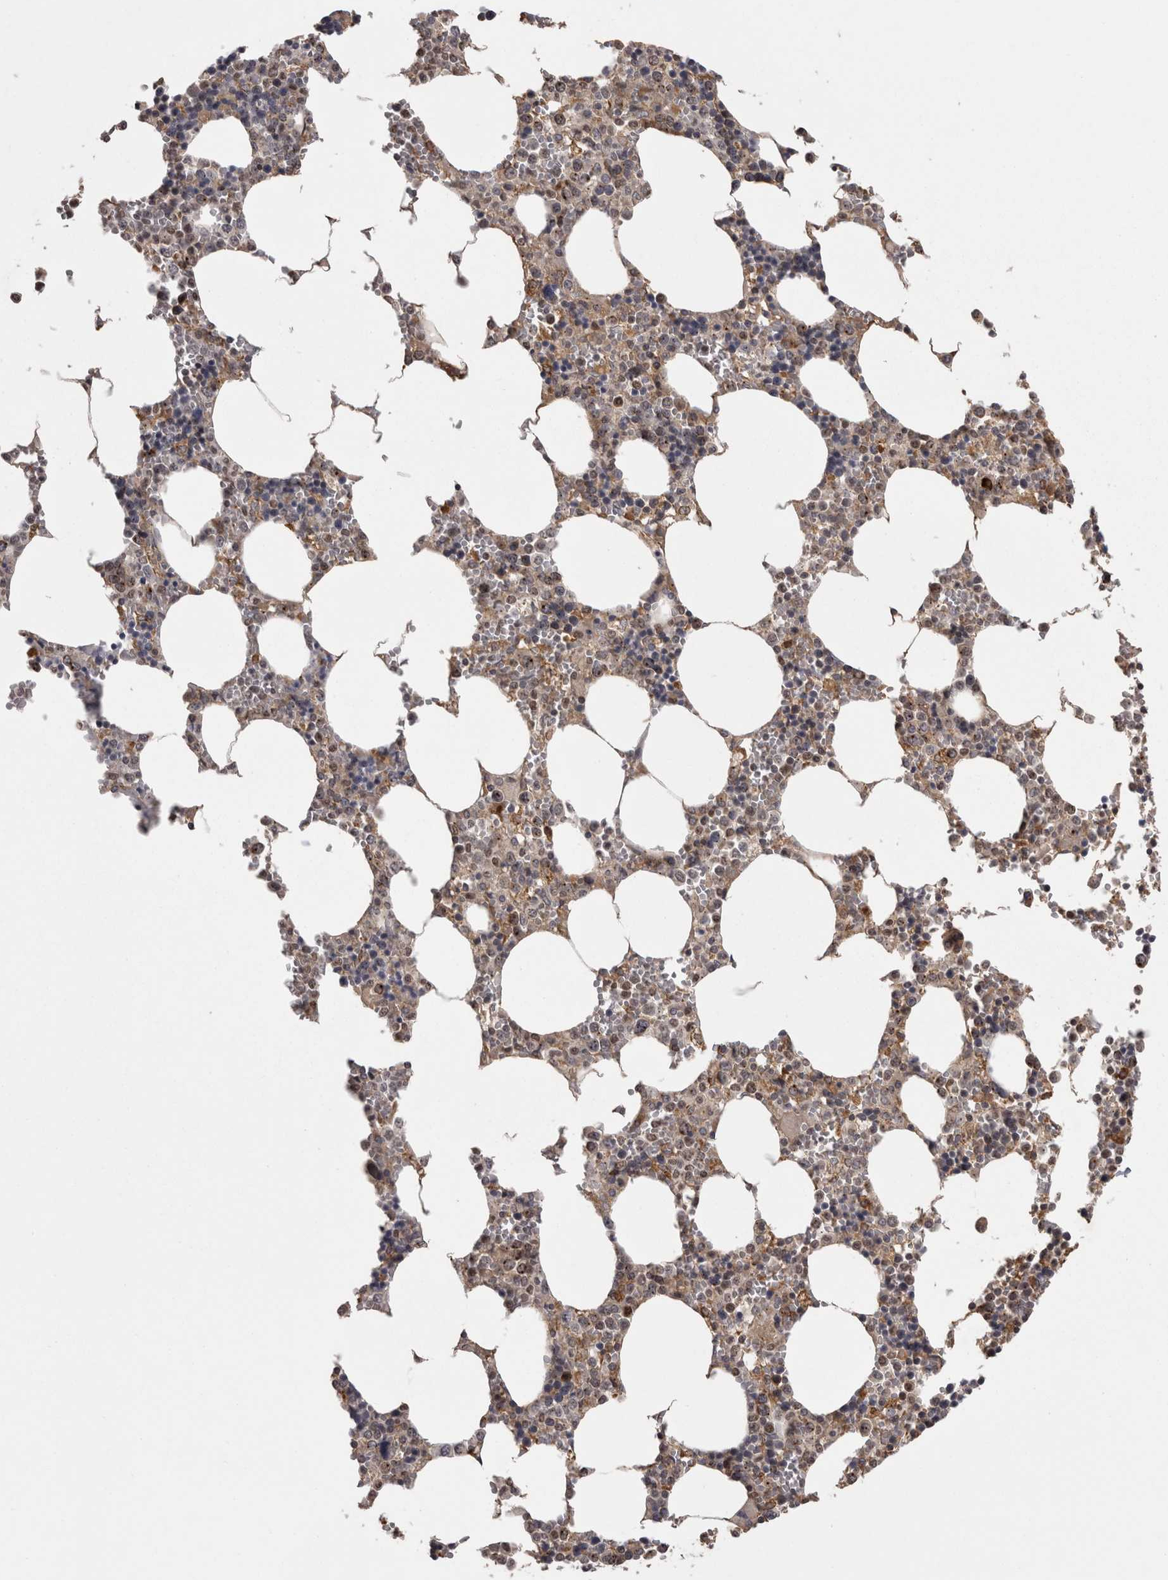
{"staining": {"intensity": "moderate", "quantity": "25%-75%", "location": "nuclear"}, "tissue": "bone marrow", "cell_type": "Hematopoietic cells", "image_type": "normal", "snomed": [{"axis": "morphology", "description": "Normal tissue, NOS"}, {"axis": "topography", "description": "Bone marrow"}], "caption": "A brown stain labels moderate nuclear expression of a protein in hematopoietic cells of normal human bone marrow.", "gene": "PCM1", "patient": {"sex": "male", "age": 70}}